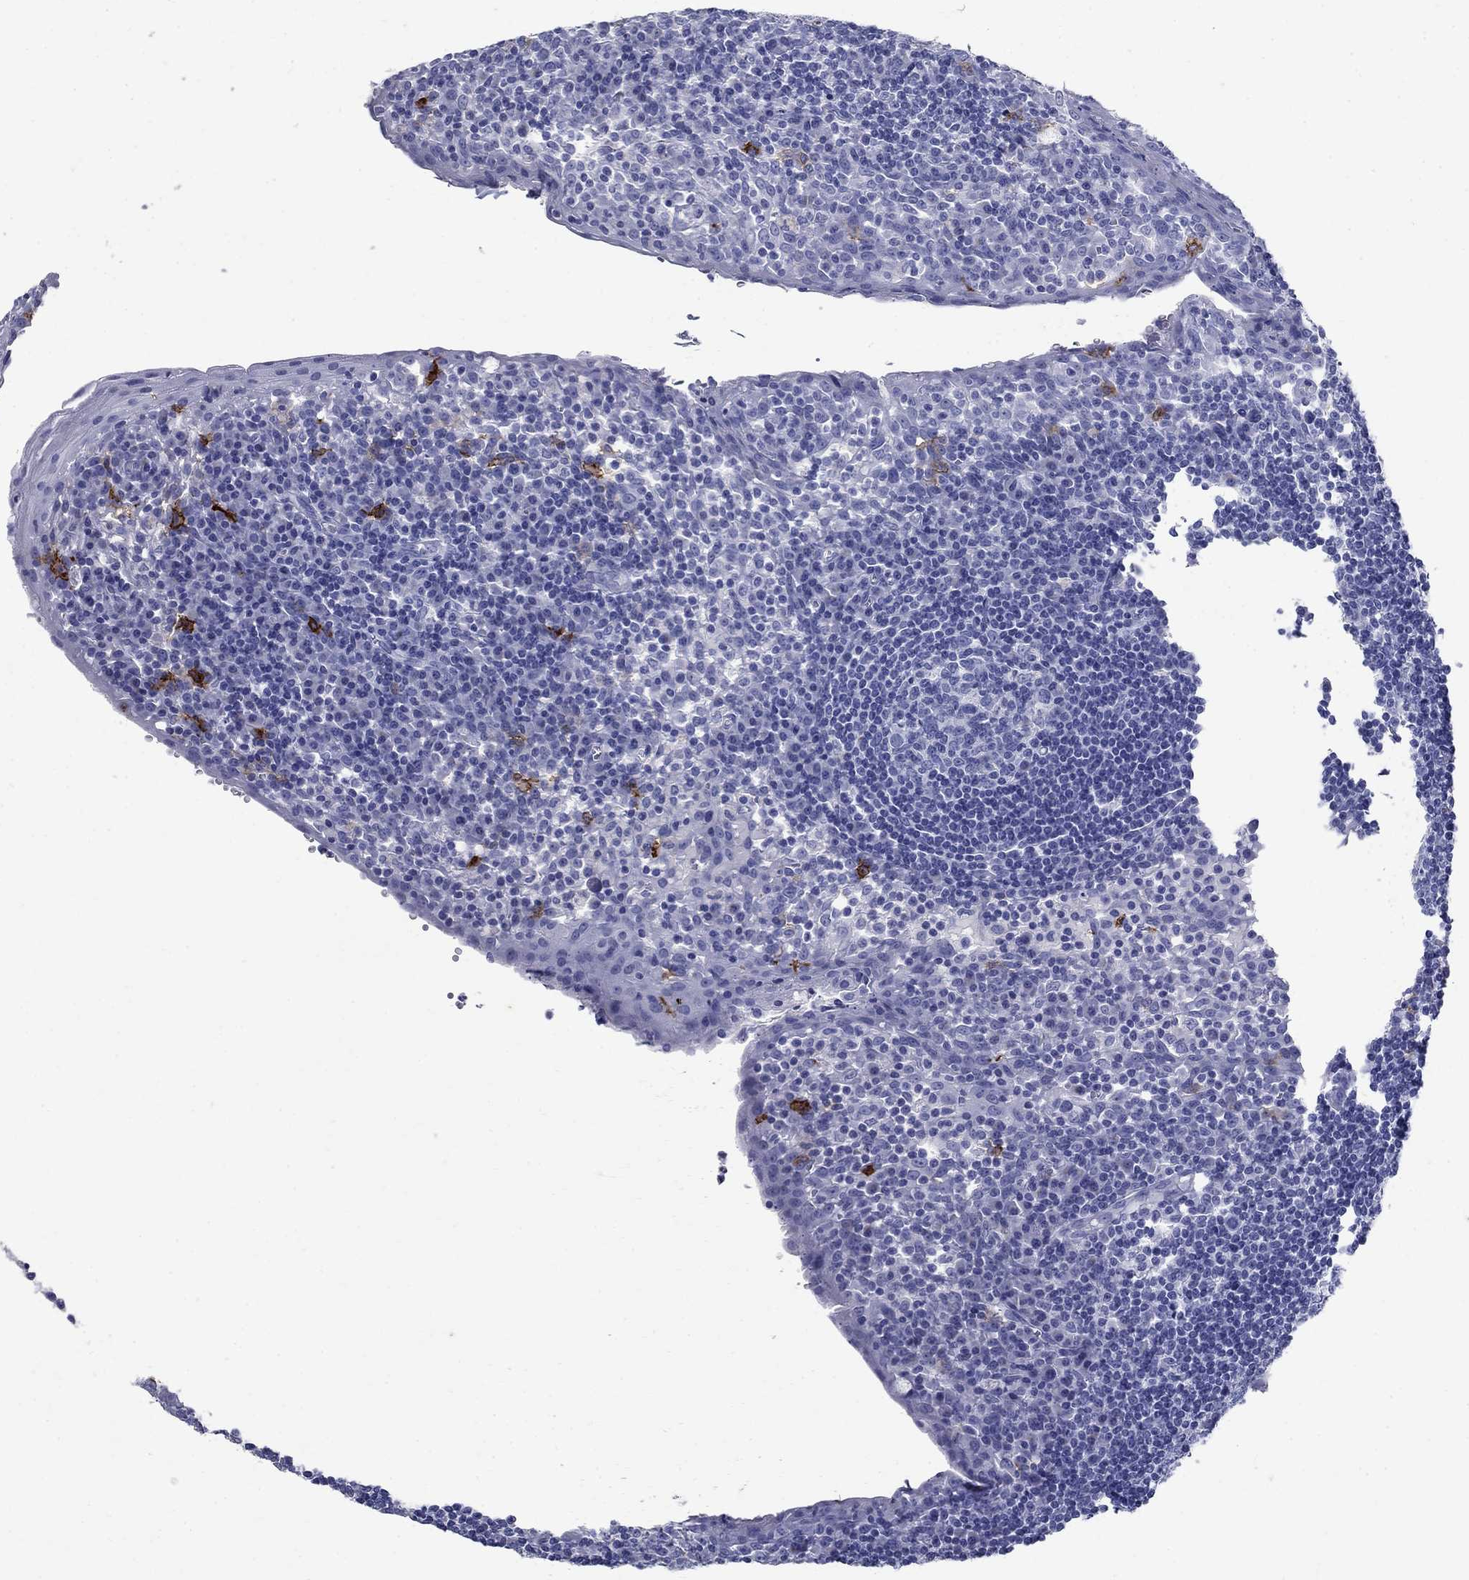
{"staining": {"intensity": "negative", "quantity": "none", "location": "none"}, "tissue": "tonsil", "cell_type": "Germinal center cells", "image_type": "normal", "snomed": [{"axis": "morphology", "description": "Normal tissue, NOS"}, {"axis": "topography", "description": "Tonsil"}], "caption": "IHC micrograph of normal tonsil: human tonsil stained with DAB (3,3'-diaminobenzidine) exhibits no significant protein expression in germinal center cells.", "gene": "CD1A", "patient": {"sex": "female", "age": 13}}